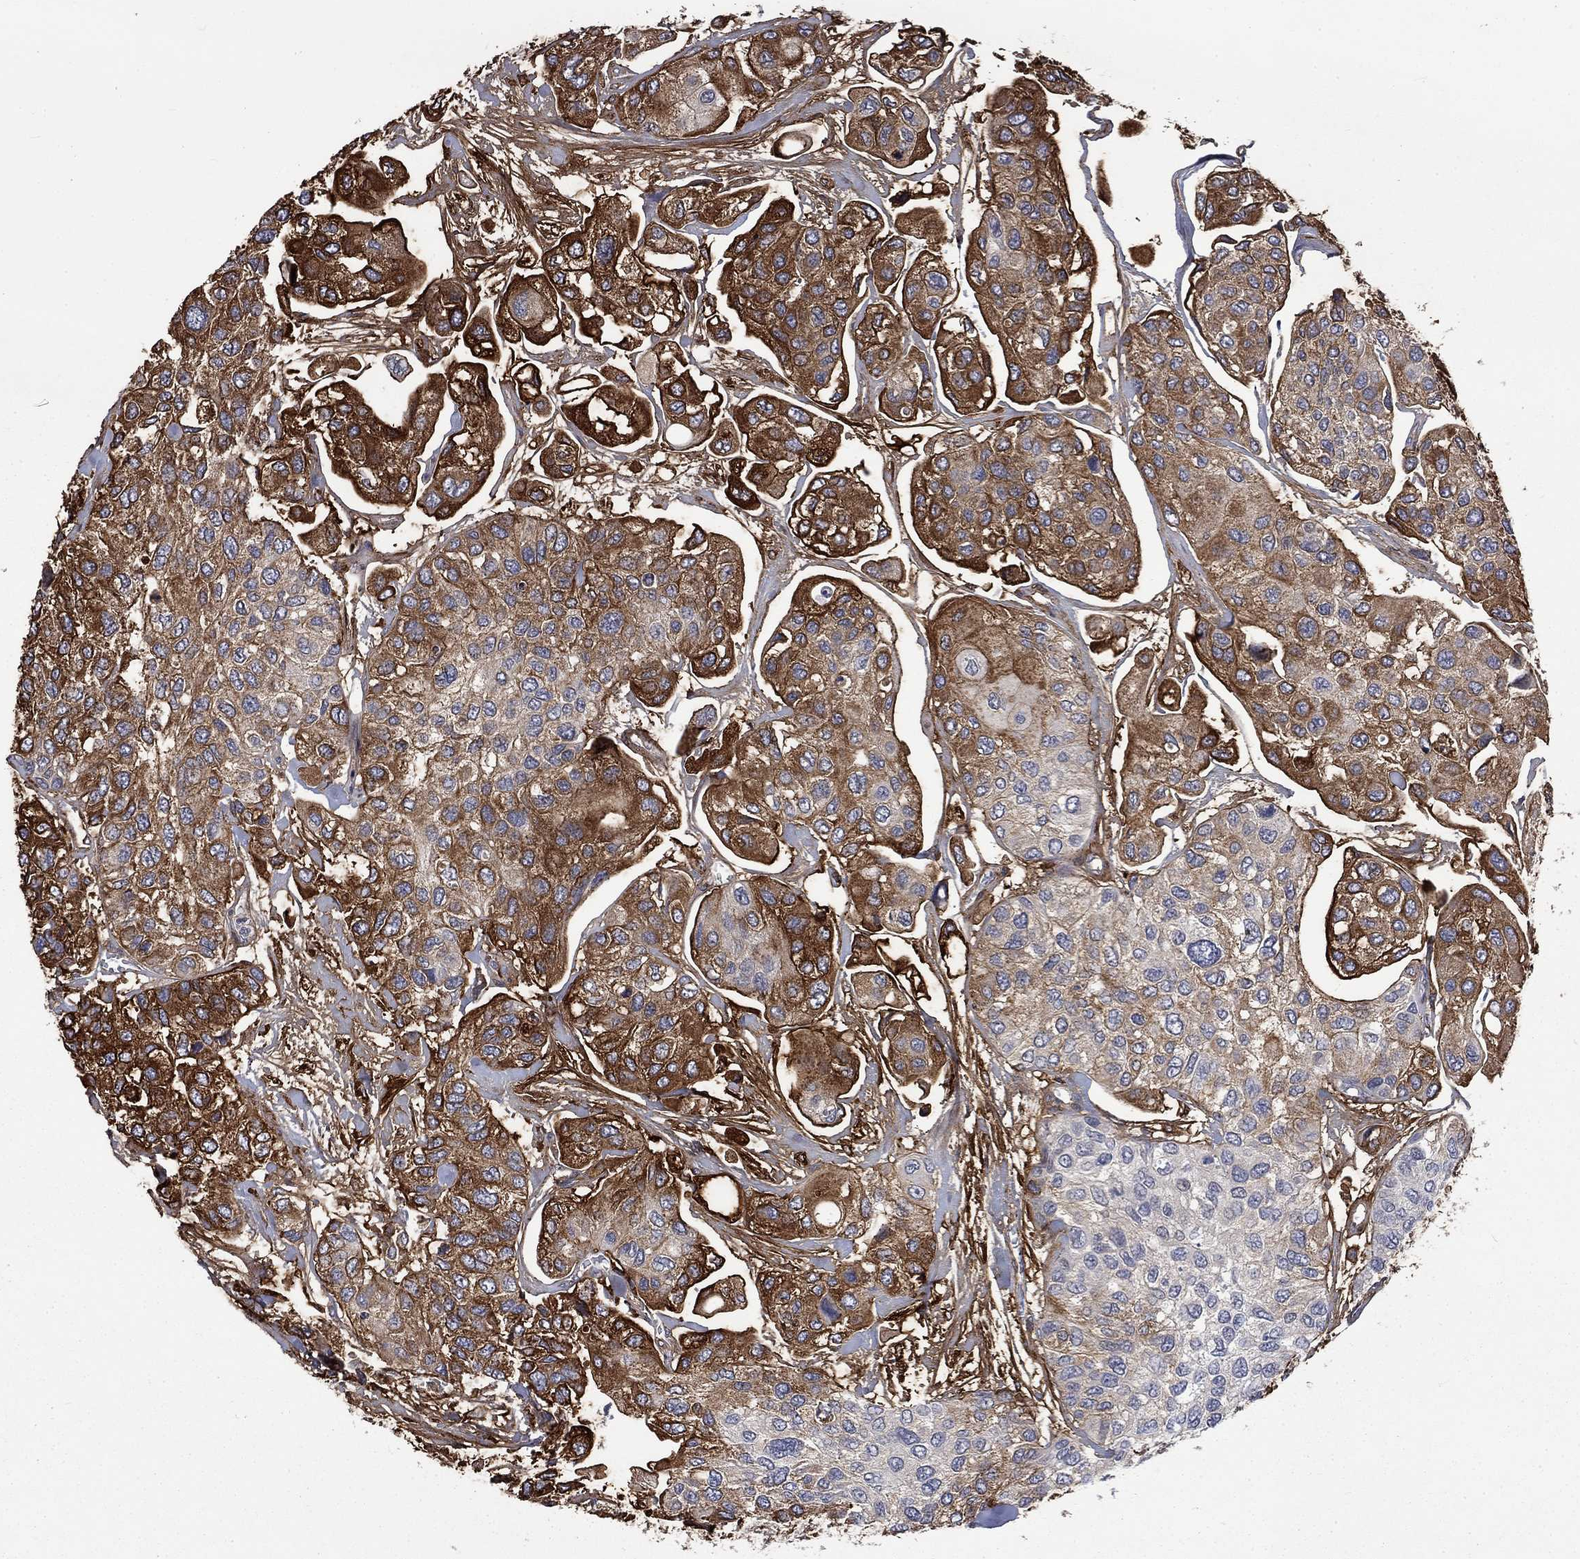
{"staining": {"intensity": "strong", "quantity": "25%-75%", "location": "cytoplasmic/membranous"}, "tissue": "urothelial cancer", "cell_type": "Tumor cells", "image_type": "cancer", "snomed": [{"axis": "morphology", "description": "Urothelial carcinoma, High grade"}, {"axis": "topography", "description": "Urinary bladder"}], "caption": "Immunohistochemical staining of urothelial cancer exhibits high levels of strong cytoplasmic/membranous protein staining in approximately 25%-75% of tumor cells. Immunohistochemistry (ihc) stains the protein of interest in brown and the nuclei are stained blue.", "gene": "VCAN", "patient": {"sex": "male", "age": 77}}